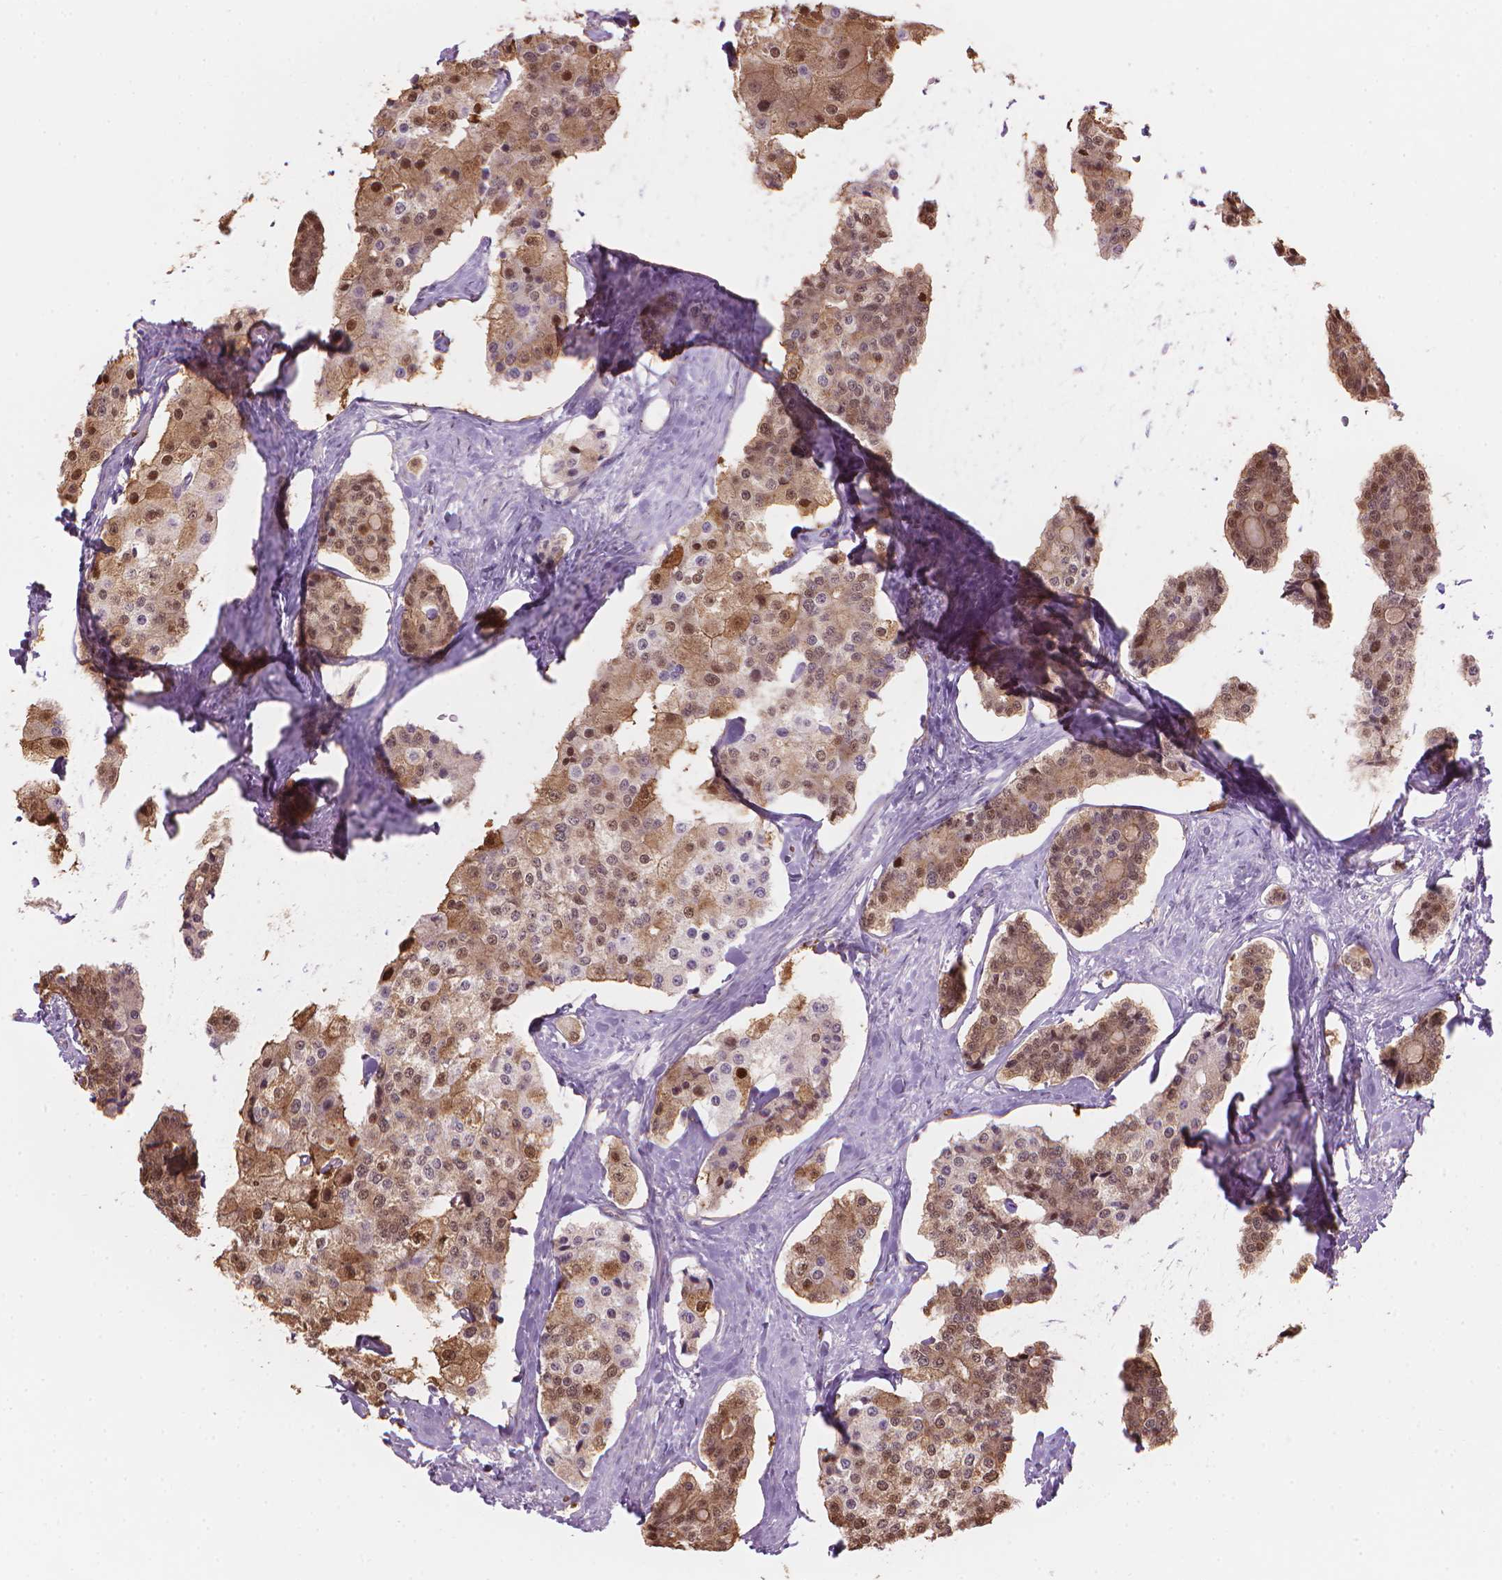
{"staining": {"intensity": "moderate", "quantity": "25%-75%", "location": "cytoplasmic/membranous,nuclear"}, "tissue": "carcinoid", "cell_type": "Tumor cells", "image_type": "cancer", "snomed": [{"axis": "morphology", "description": "Carcinoid, malignant, NOS"}, {"axis": "topography", "description": "Small intestine"}], "caption": "Immunohistochemical staining of human carcinoid displays medium levels of moderate cytoplasmic/membranous and nuclear protein staining in about 25%-75% of tumor cells. The protein is stained brown, and the nuclei are stained in blue (DAB IHC with brightfield microscopy, high magnification).", "gene": "IFFO1", "patient": {"sex": "female", "age": 65}}